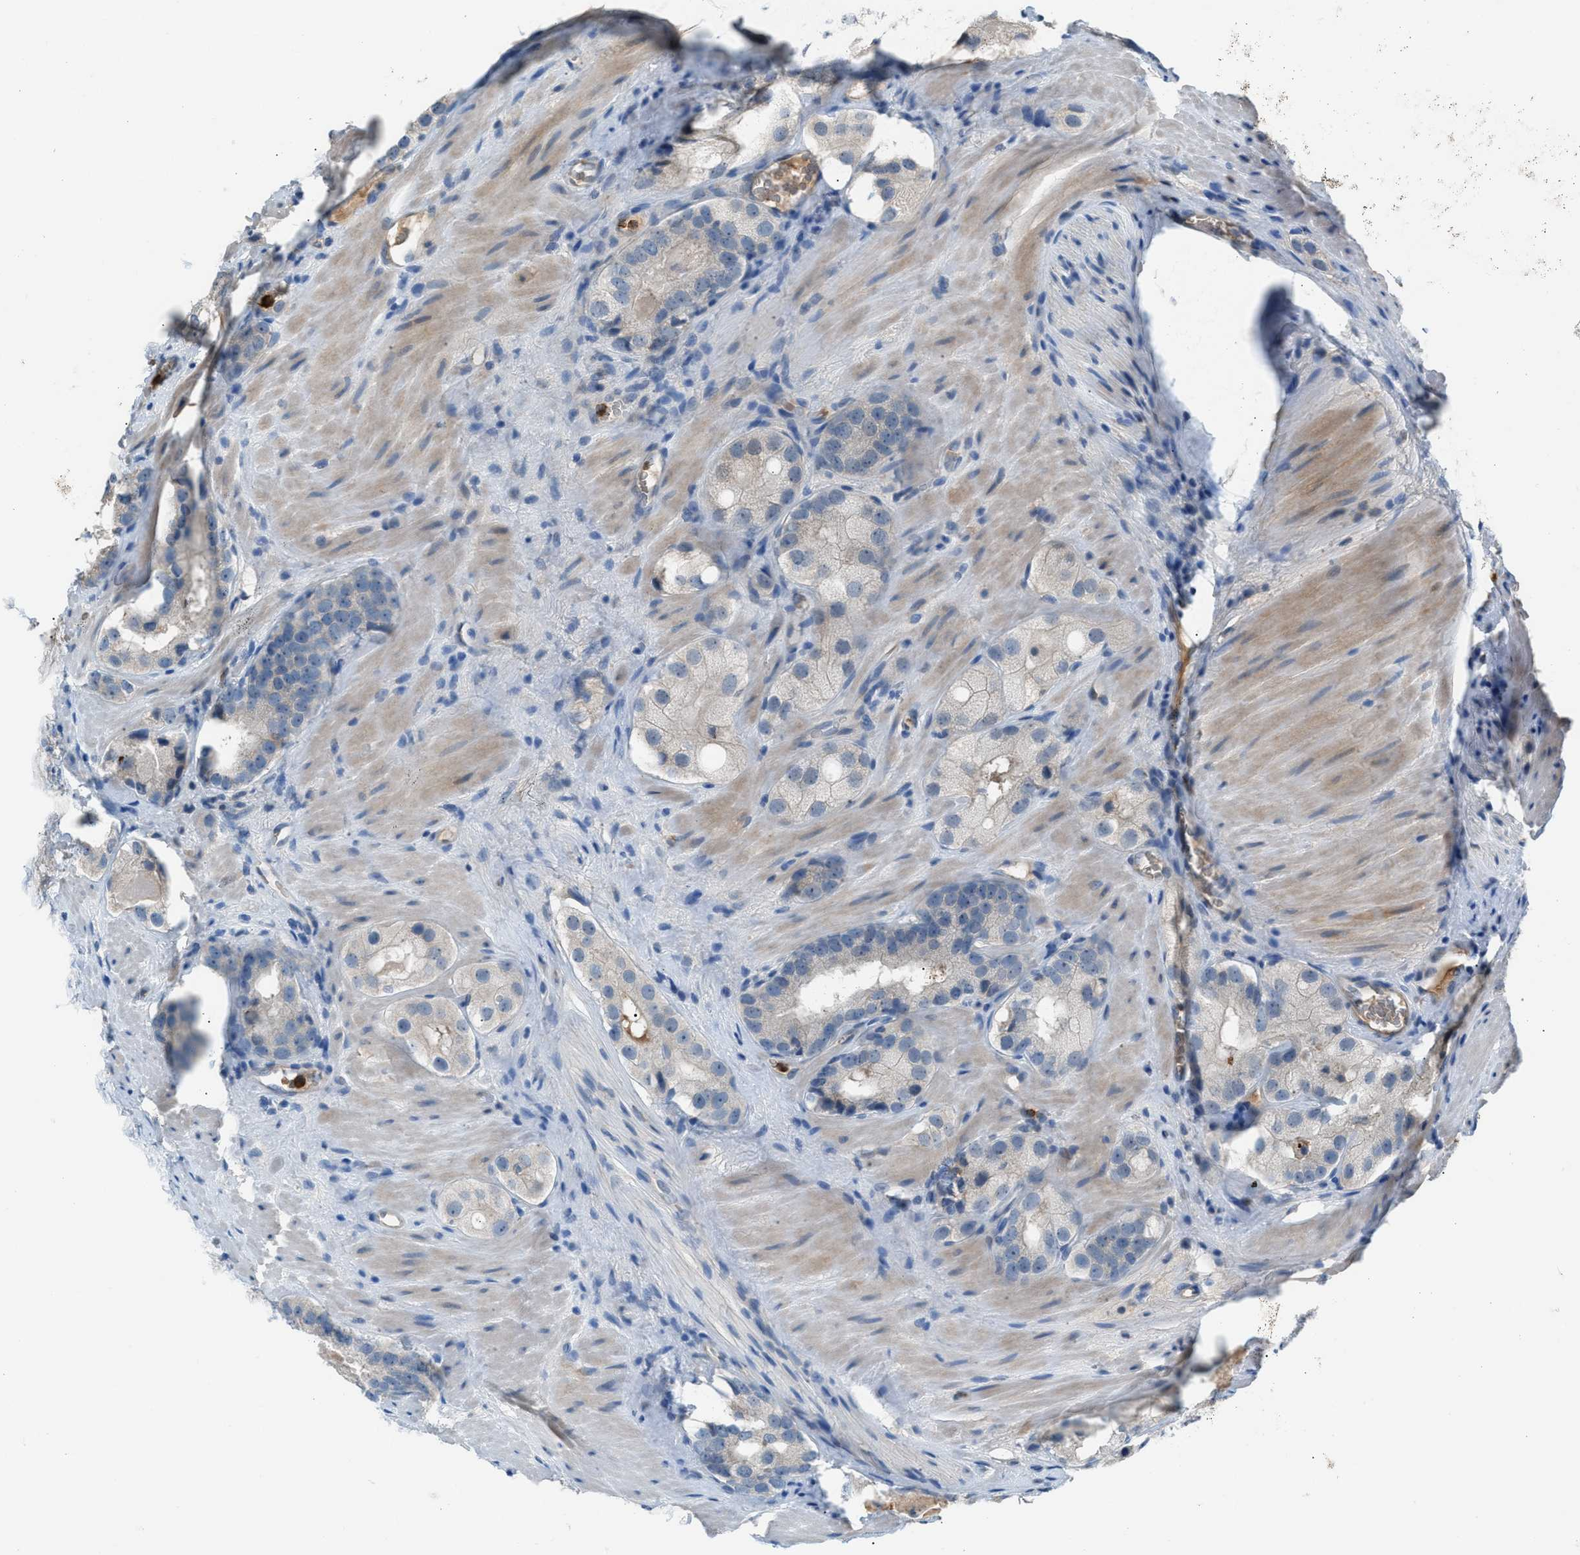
{"staining": {"intensity": "negative", "quantity": "none", "location": "none"}, "tissue": "prostate cancer", "cell_type": "Tumor cells", "image_type": "cancer", "snomed": [{"axis": "morphology", "description": "Adenocarcinoma, High grade"}, {"axis": "topography", "description": "Prostate"}], "caption": "Immunohistochemistry of human high-grade adenocarcinoma (prostate) displays no expression in tumor cells. Brightfield microscopy of IHC stained with DAB (brown) and hematoxylin (blue), captured at high magnification.", "gene": "CFAP77", "patient": {"sex": "male", "age": 63}}